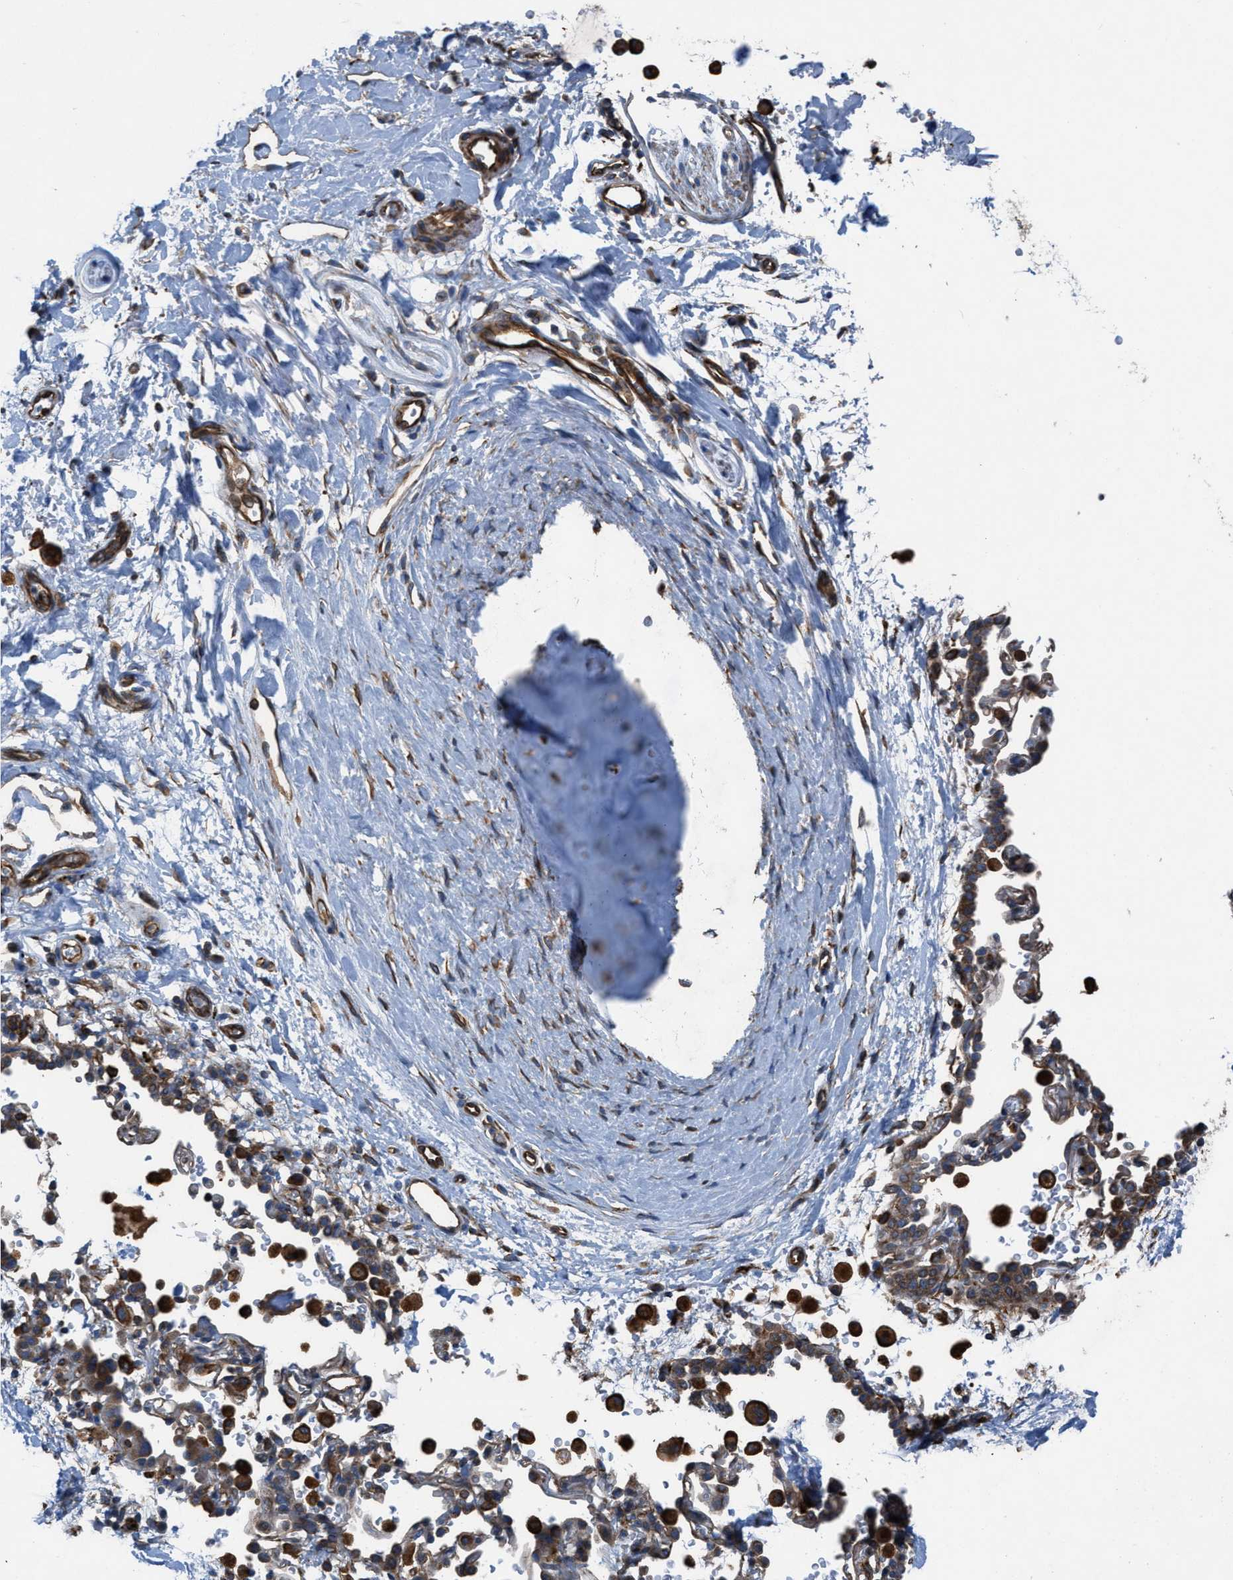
{"staining": {"intensity": "moderate", "quantity": "25%-75%", "location": "cytoplasmic/membranous"}, "tissue": "adipose tissue", "cell_type": "Adipocytes", "image_type": "normal", "snomed": [{"axis": "morphology", "description": "Normal tissue, NOS"}, {"axis": "topography", "description": "Cartilage tissue"}, {"axis": "topography", "description": "Bronchus"}], "caption": "Adipose tissue stained with DAB immunohistochemistry (IHC) demonstrates medium levels of moderate cytoplasmic/membranous staining in about 25%-75% of adipocytes. The protein is stained brown, and the nuclei are stained in blue (DAB IHC with brightfield microscopy, high magnification).", "gene": "SLC6A9", "patient": {"sex": "female", "age": 53}}